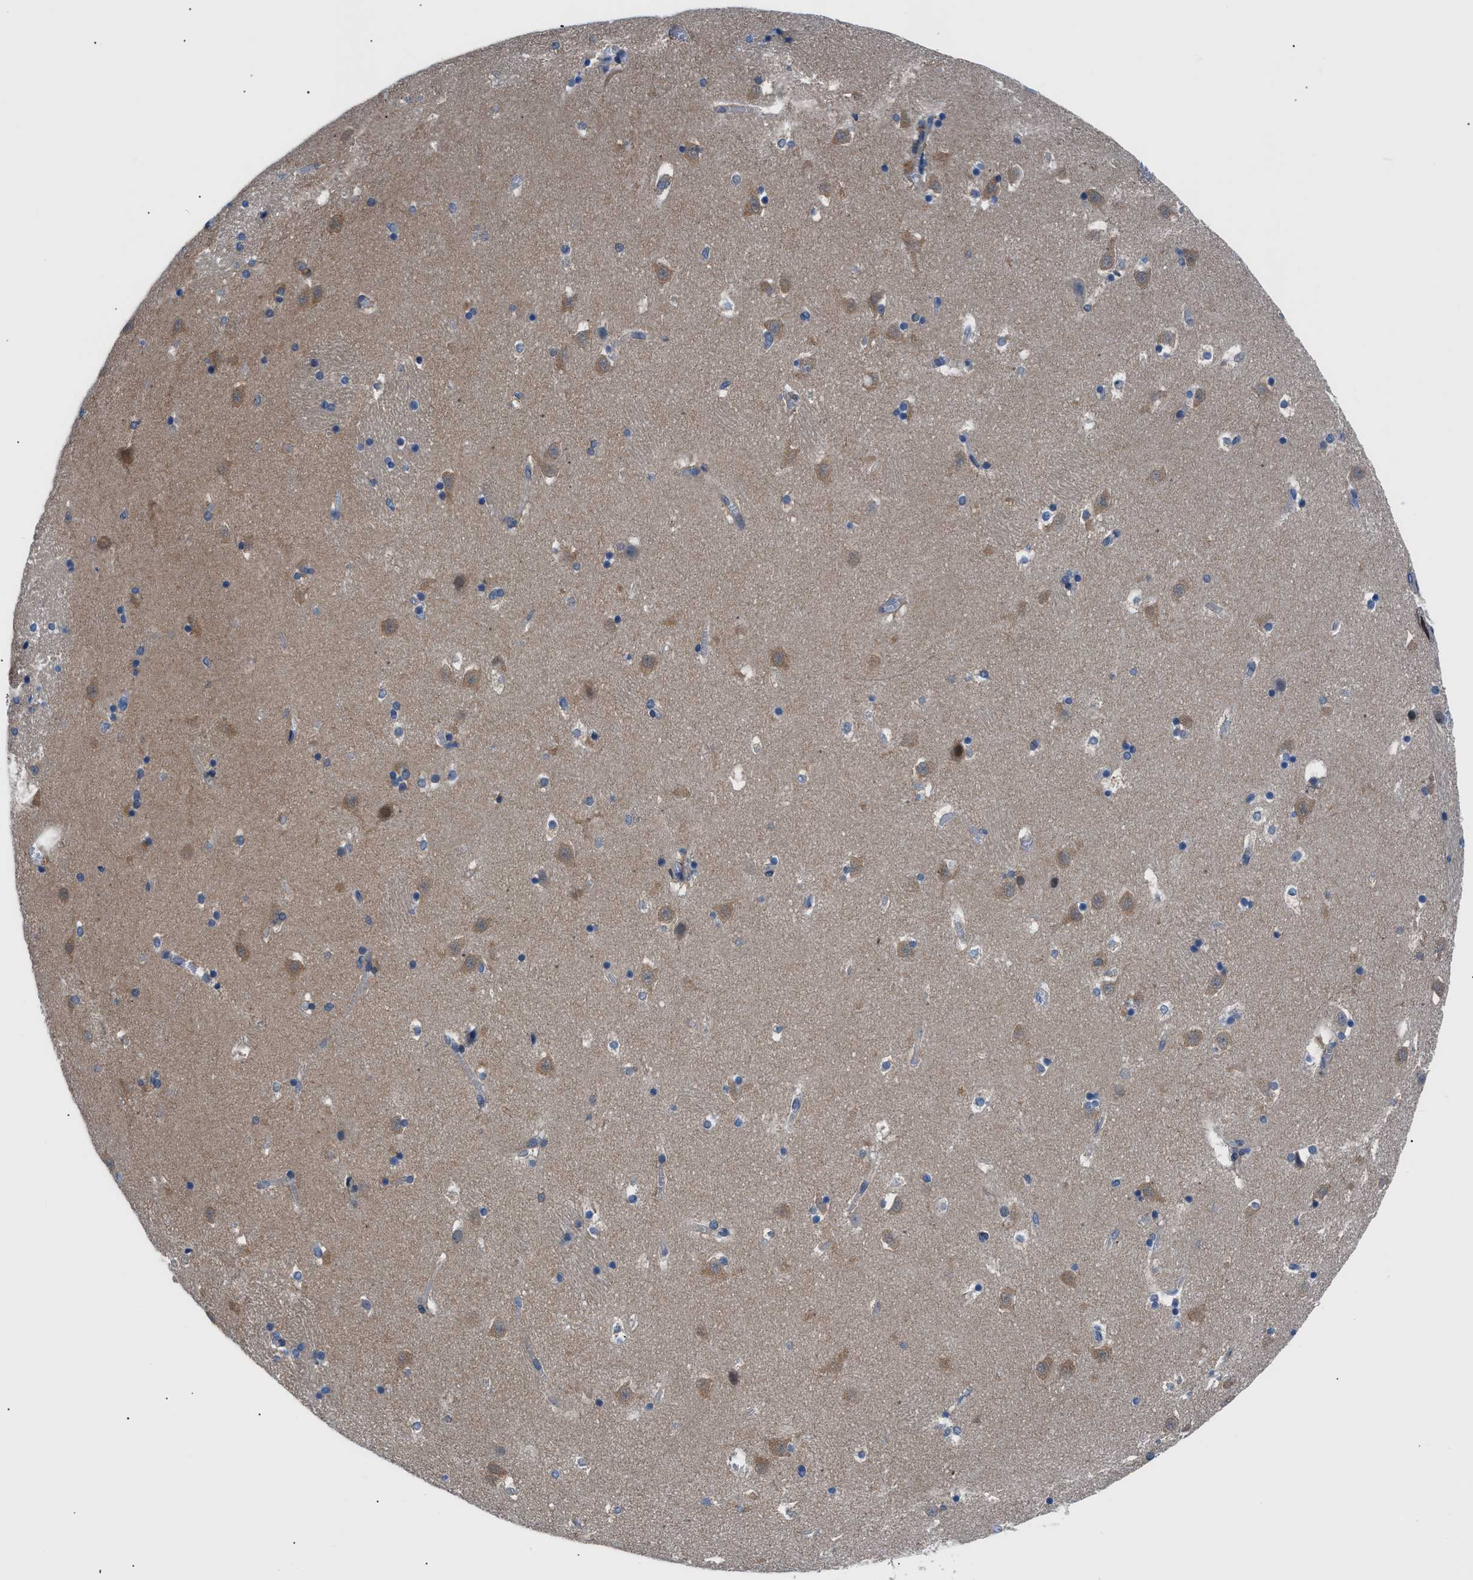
{"staining": {"intensity": "weak", "quantity": "<25%", "location": "cytoplasmic/membranous"}, "tissue": "caudate", "cell_type": "Glial cells", "image_type": "normal", "snomed": [{"axis": "morphology", "description": "Normal tissue, NOS"}, {"axis": "topography", "description": "Lateral ventricle wall"}], "caption": "Immunohistochemical staining of benign human caudate shows no significant staining in glial cells. (Immunohistochemistry, brightfield microscopy, high magnification).", "gene": "TMEM45B", "patient": {"sex": "male", "age": 45}}